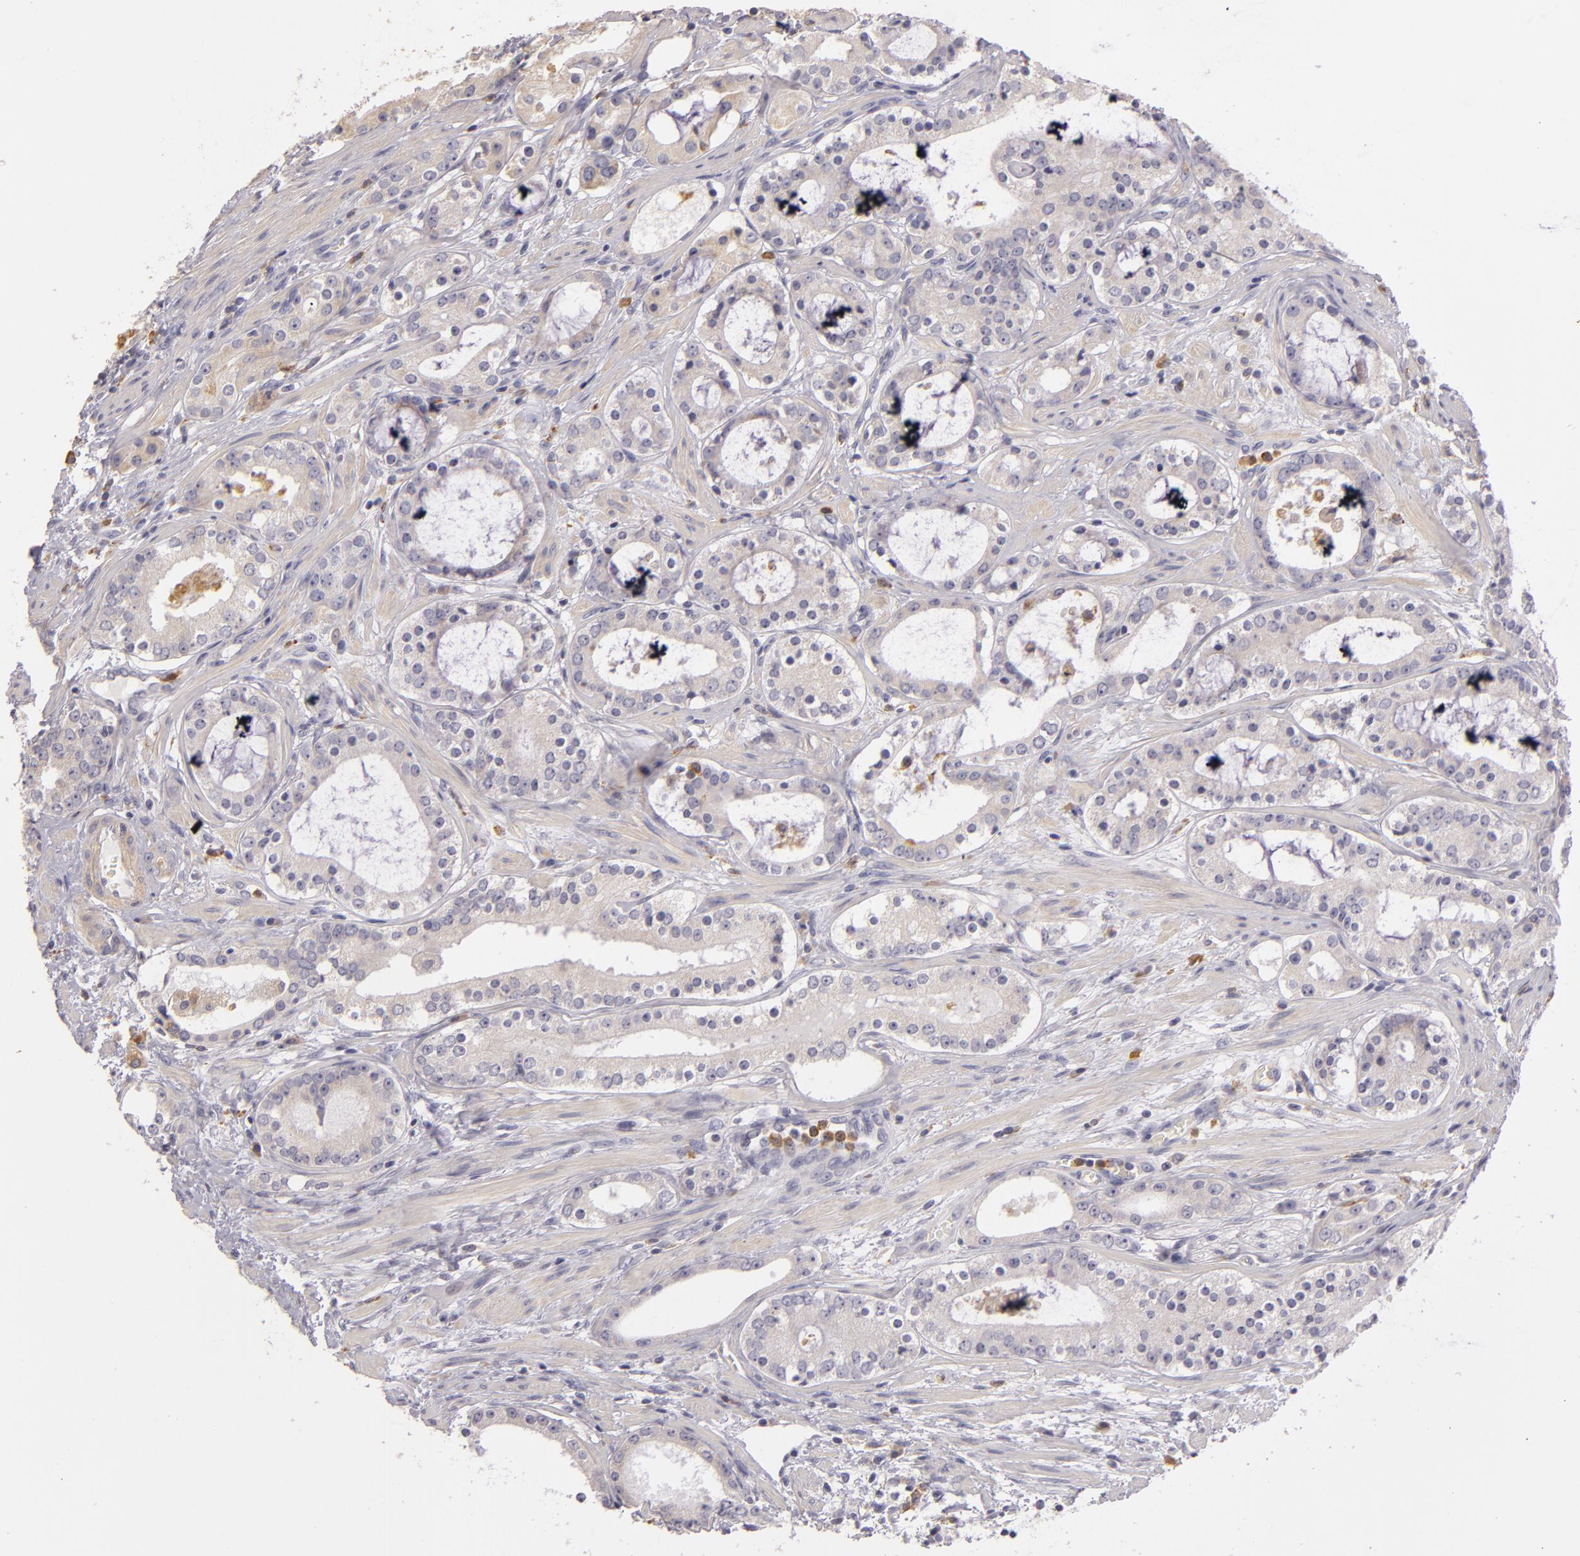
{"staining": {"intensity": "moderate", "quantity": "<25%", "location": "cytoplasmic/membranous"}, "tissue": "prostate cancer", "cell_type": "Tumor cells", "image_type": "cancer", "snomed": [{"axis": "morphology", "description": "Adenocarcinoma, Medium grade"}, {"axis": "topography", "description": "Prostate"}], "caption": "IHC of adenocarcinoma (medium-grade) (prostate) displays low levels of moderate cytoplasmic/membranous expression in about <25% of tumor cells.", "gene": "TLR8", "patient": {"sex": "male", "age": 73}}